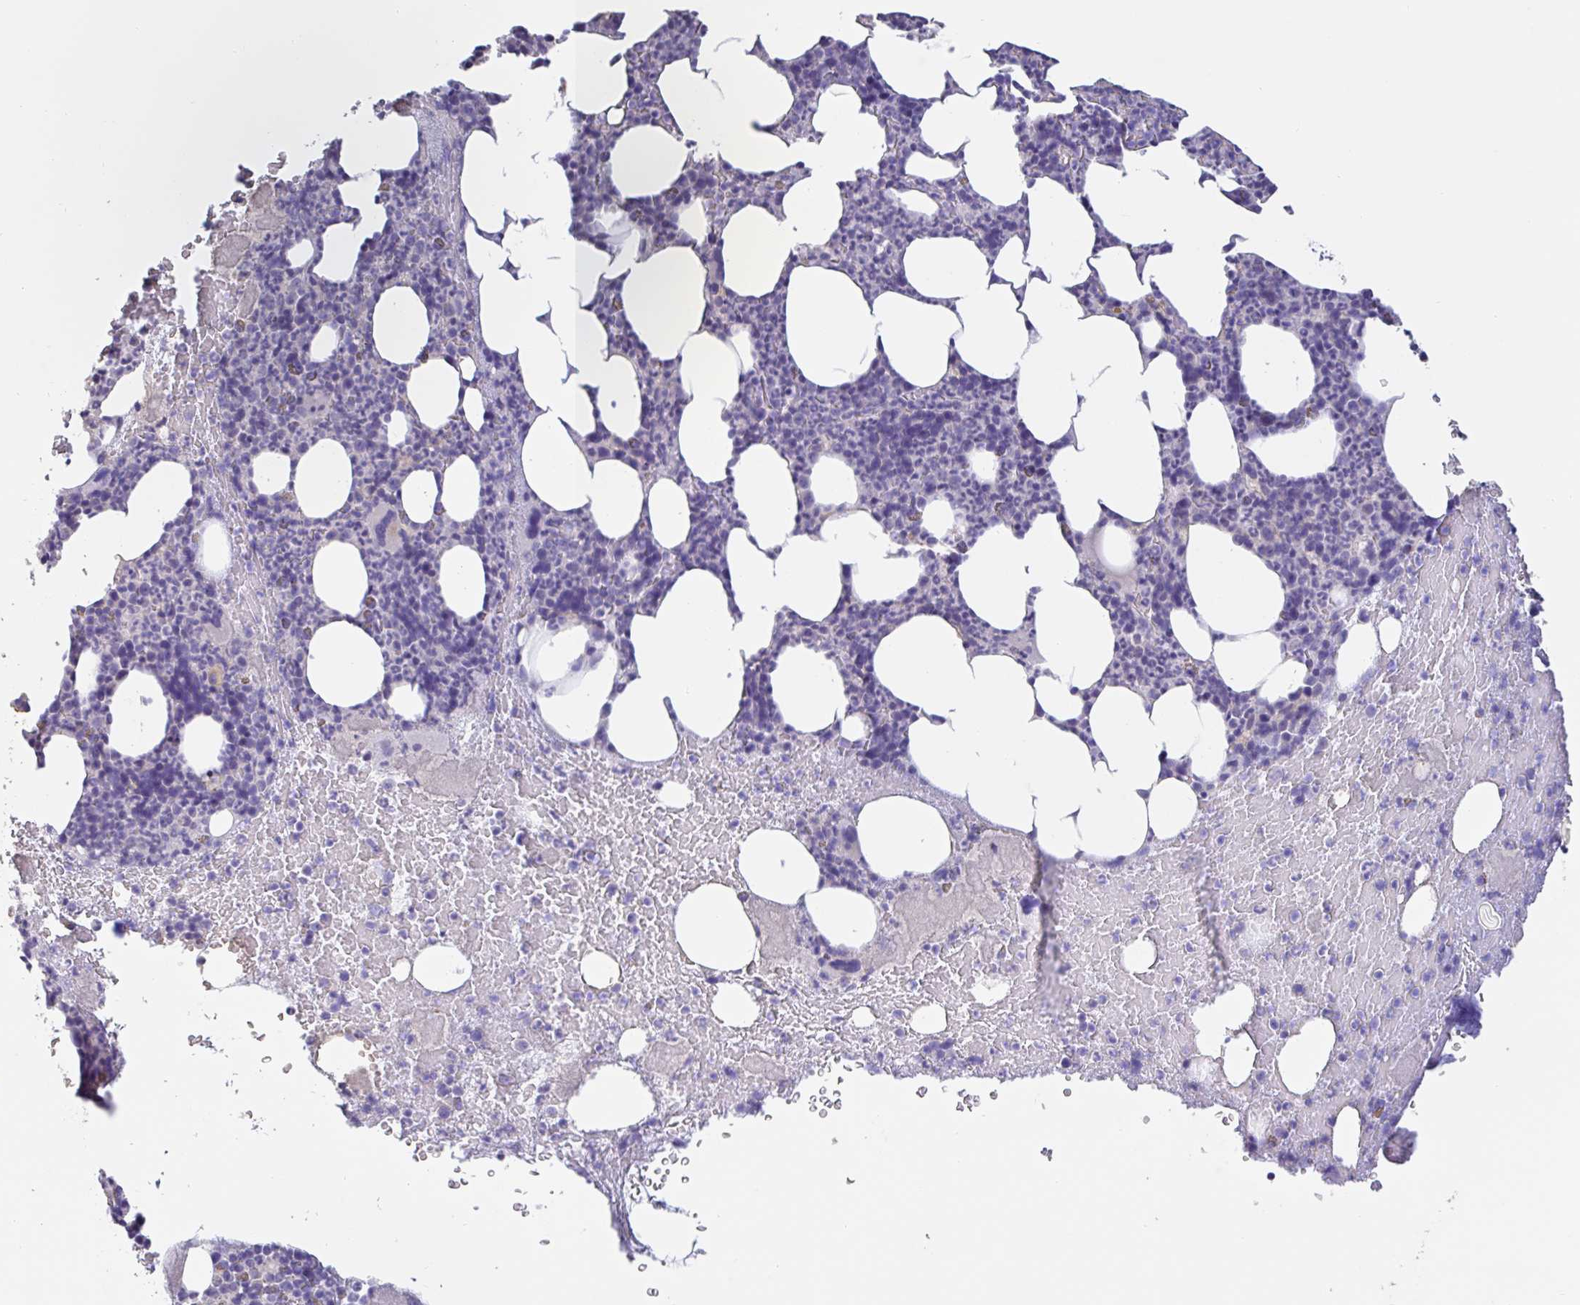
{"staining": {"intensity": "negative", "quantity": "none", "location": "none"}, "tissue": "bone marrow", "cell_type": "Hematopoietic cells", "image_type": "normal", "snomed": [{"axis": "morphology", "description": "Normal tissue, NOS"}, {"axis": "topography", "description": "Bone marrow"}], "caption": "Immunohistochemistry (IHC) of benign human bone marrow exhibits no expression in hematopoietic cells. (DAB (3,3'-diaminobenzidine) immunohistochemistry (IHC) with hematoxylin counter stain).", "gene": "CHMP5", "patient": {"sex": "female", "age": 59}}